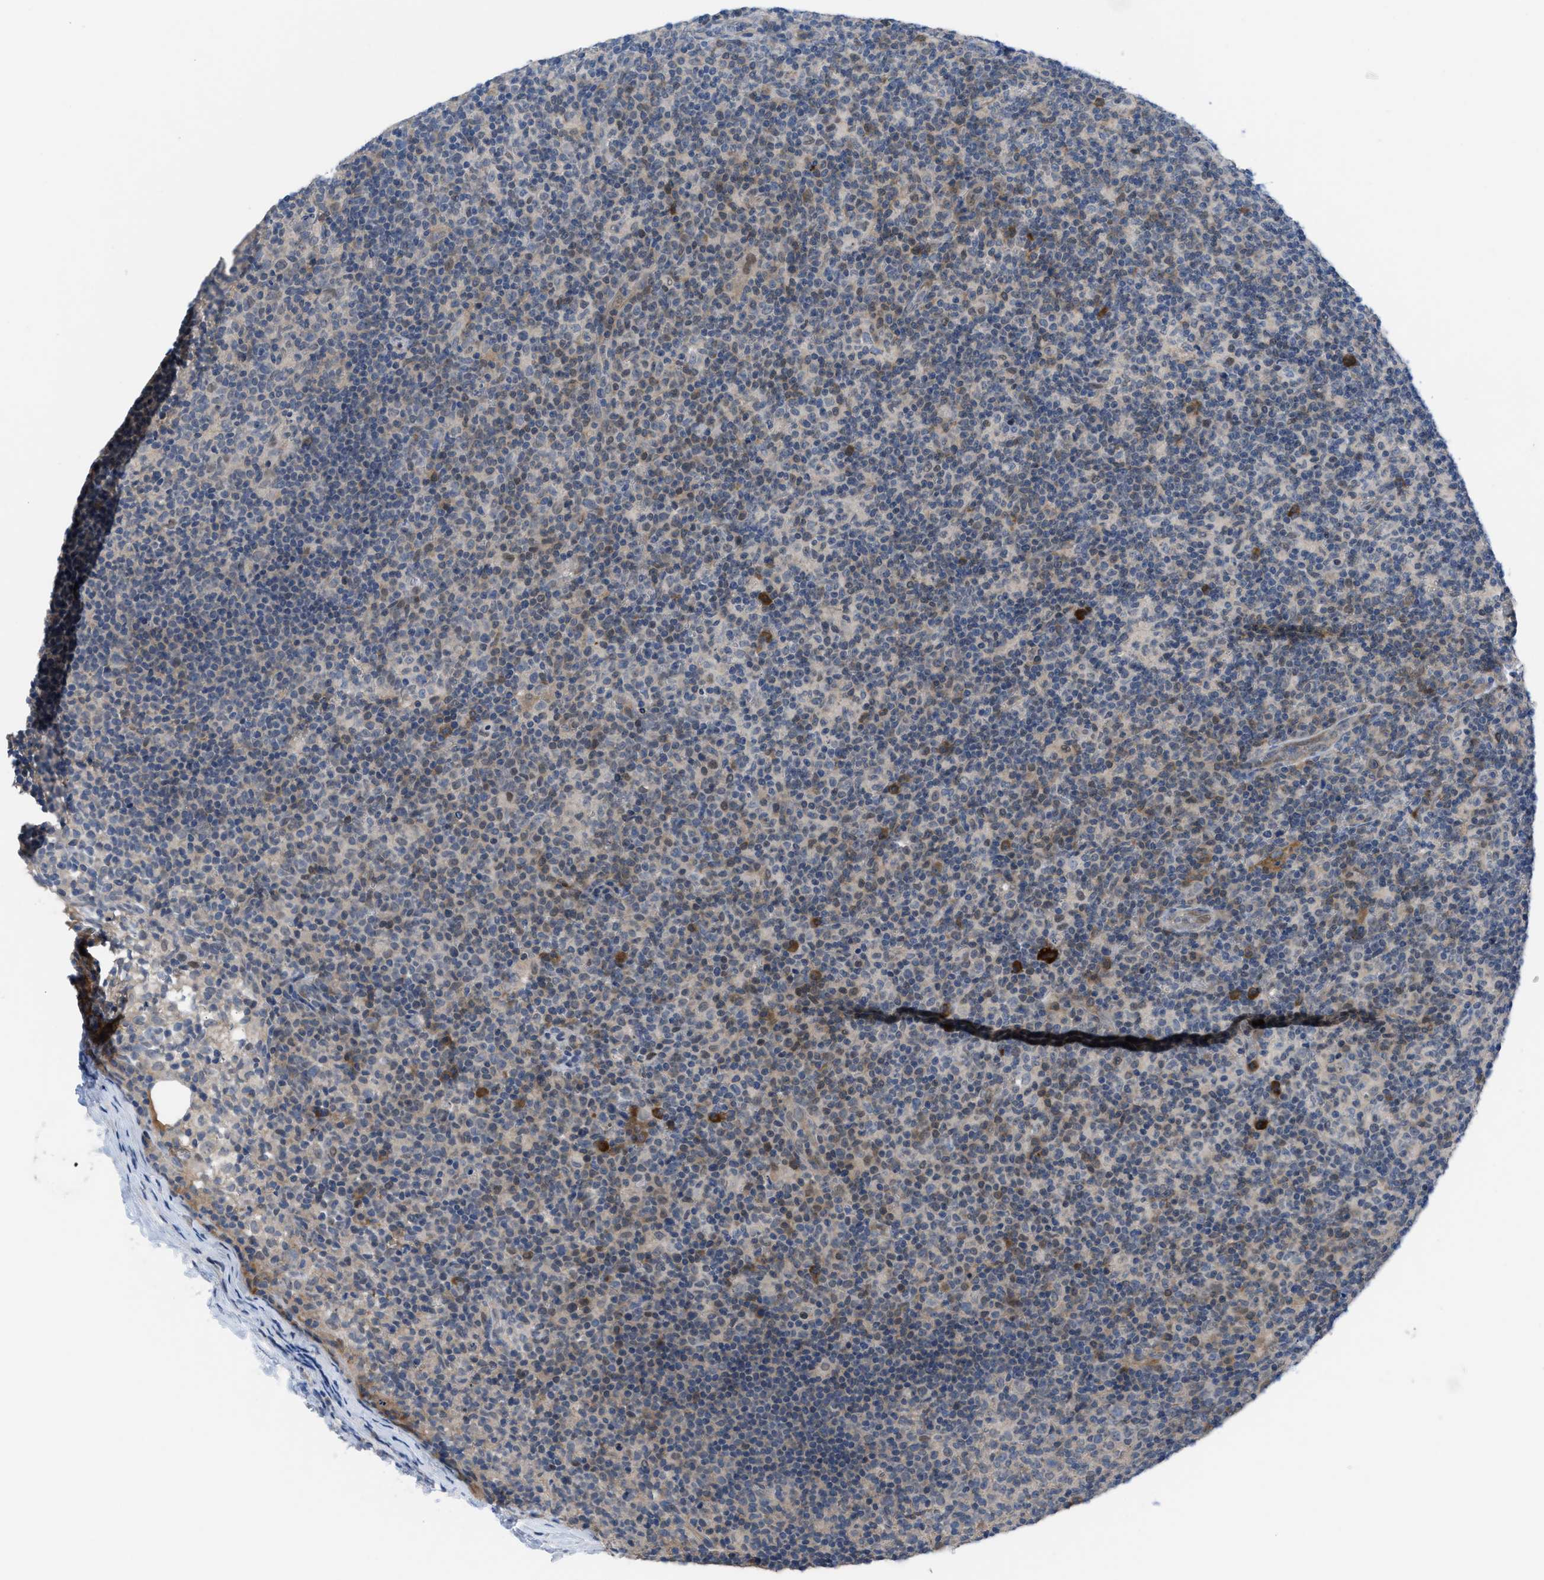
{"staining": {"intensity": "negative", "quantity": "none", "location": "none"}, "tissue": "lymph node", "cell_type": "Germinal center cells", "image_type": "normal", "snomed": [{"axis": "morphology", "description": "Normal tissue, NOS"}, {"axis": "morphology", "description": "Inflammation, NOS"}, {"axis": "topography", "description": "Lymph node"}], "caption": "Immunohistochemistry (IHC) image of normal lymph node stained for a protein (brown), which shows no expression in germinal center cells.", "gene": "IL17RE", "patient": {"sex": "male", "age": 55}}